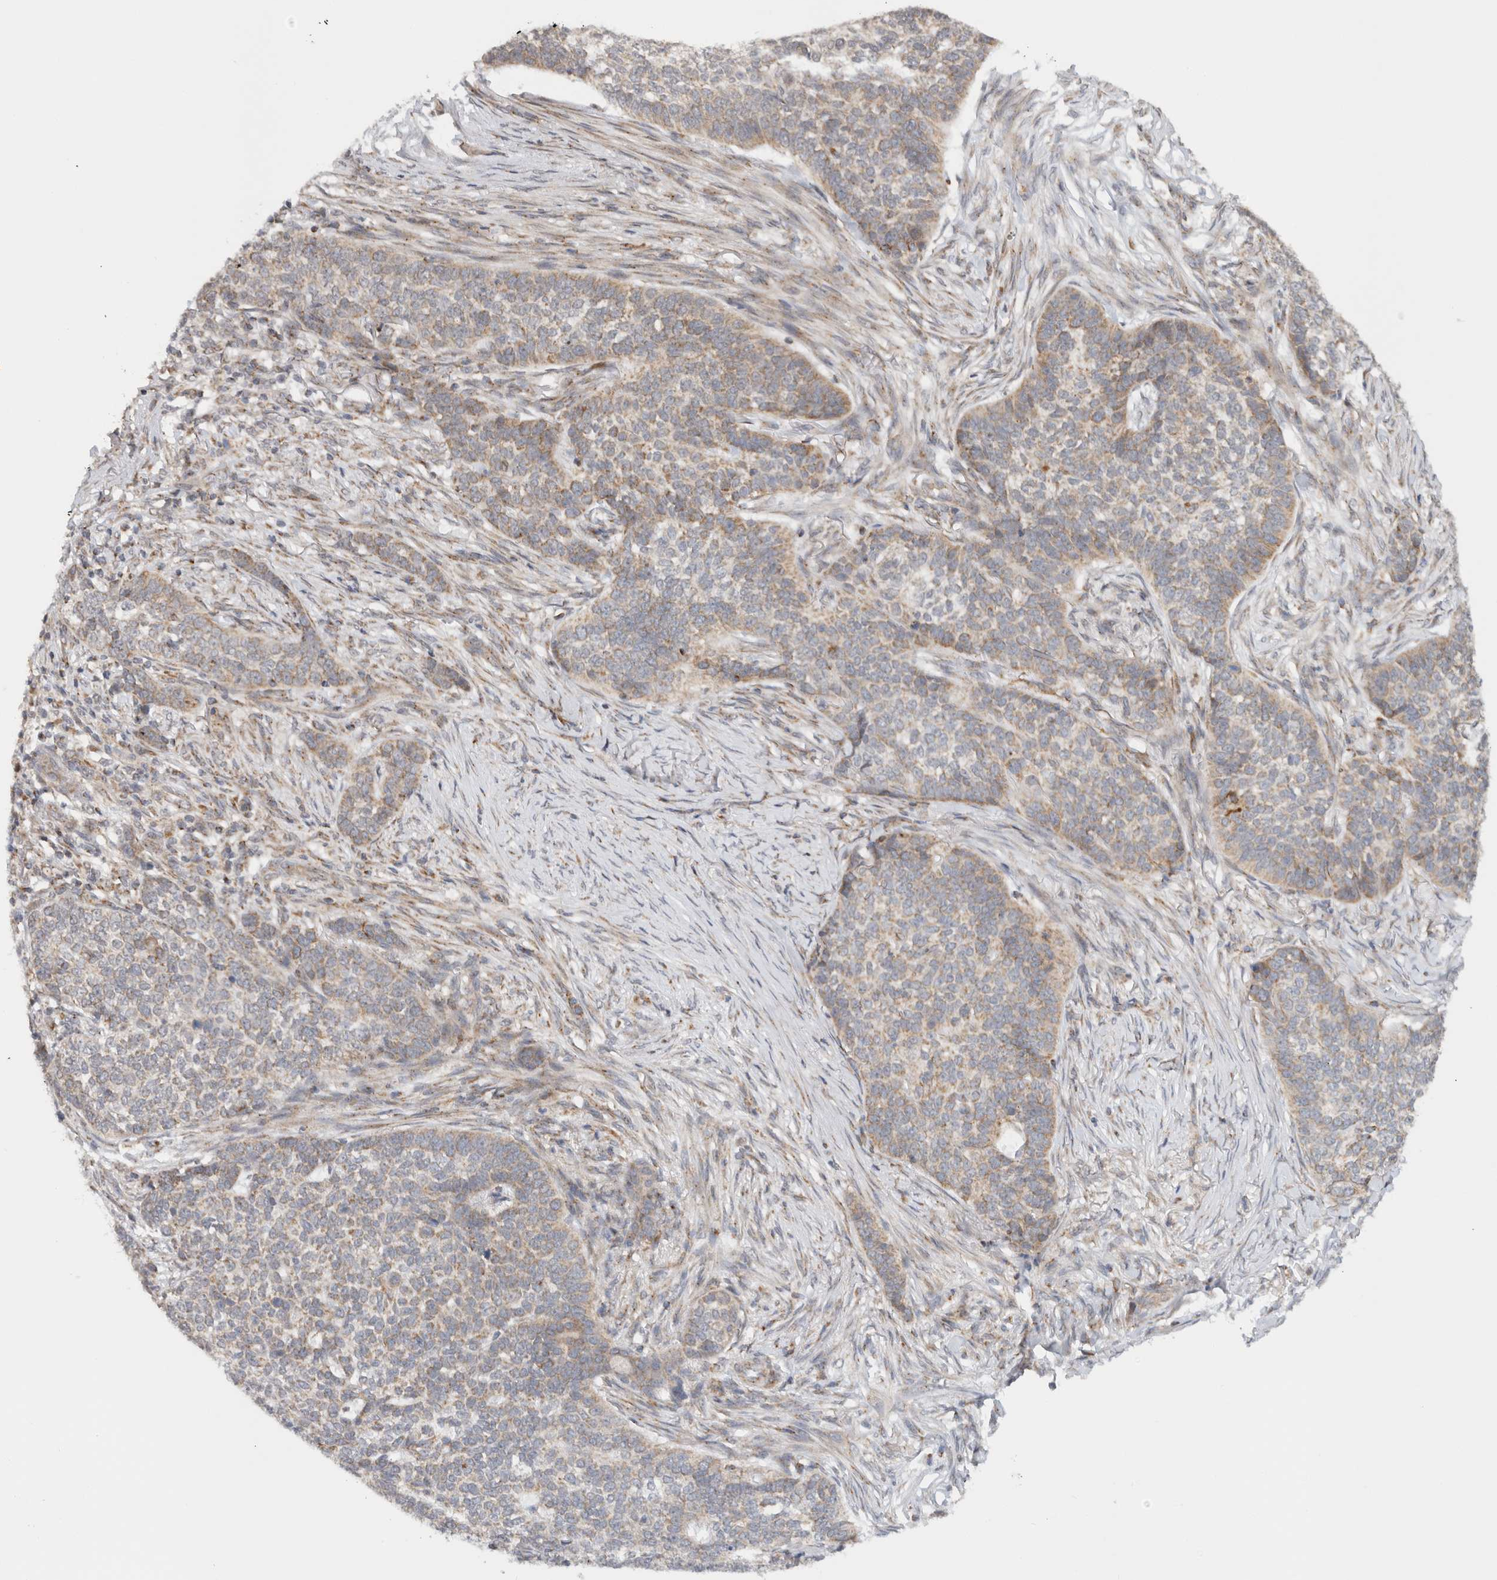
{"staining": {"intensity": "weak", "quantity": ">75%", "location": "cytoplasmic/membranous"}, "tissue": "skin cancer", "cell_type": "Tumor cells", "image_type": "cancer", "snomed": [{"axis": "morphology", "description": "Basal cell carcinoma"}, {"axis": "topography", "description": "Skin"}], "caption": "Immunohistochemistry staining of basal cell carcinoma (skin), which reveals low levels of weak cytoplasmic/membranous positivity in about >75% of tumor cells indicating weak cytoplasmic/membranous protein staining. The staining was performed using DAB (3,3'-diaminobenzidine) (brown) for protein detection and nuclei were counterstained in hematoxylin (blue).", "gene": "CMC2", "patient": {"sex": "male", "age": 85}}